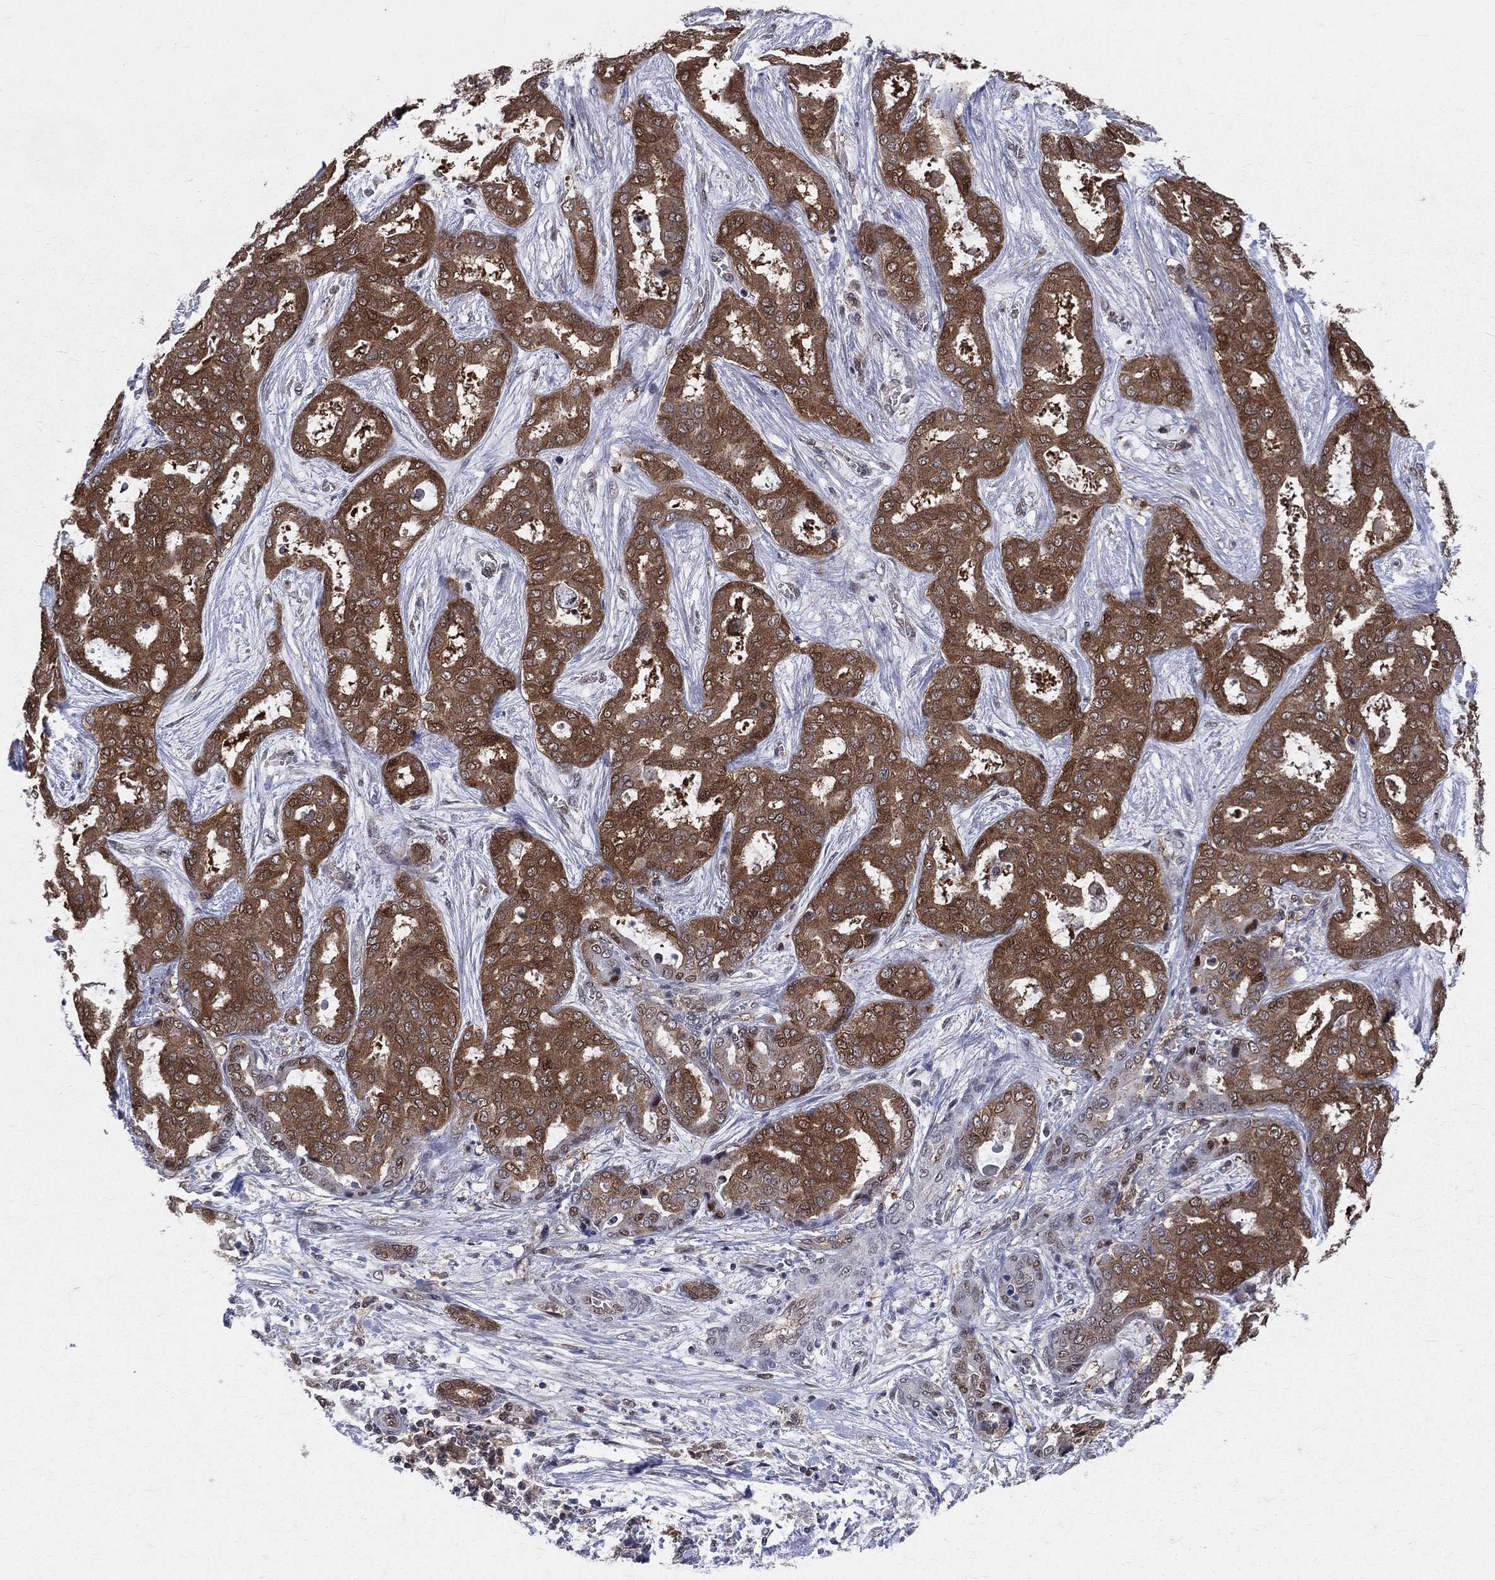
{"staining": {"intensity": "strong", "quantity": "25%-75%", "location": "cytoplasmic/membranous"}, "tissue": "liver cancer", "cell_type": "Tumor cells", "image_type": "cancer", "snomed": [{"axis": "morphology", "description": "Cholangiocarcinoma"}, {"axis": "topography", "description": "Liver"}], "caption": "This is an image of immunohistochemistry (IHC) staining of liver cholangiocarcinoma, which shows strong positivity in the cytoplasmic/membranous of tumor cells.", "gene": "GMPR2", "patient": {"sex": "female", "age": 64}}